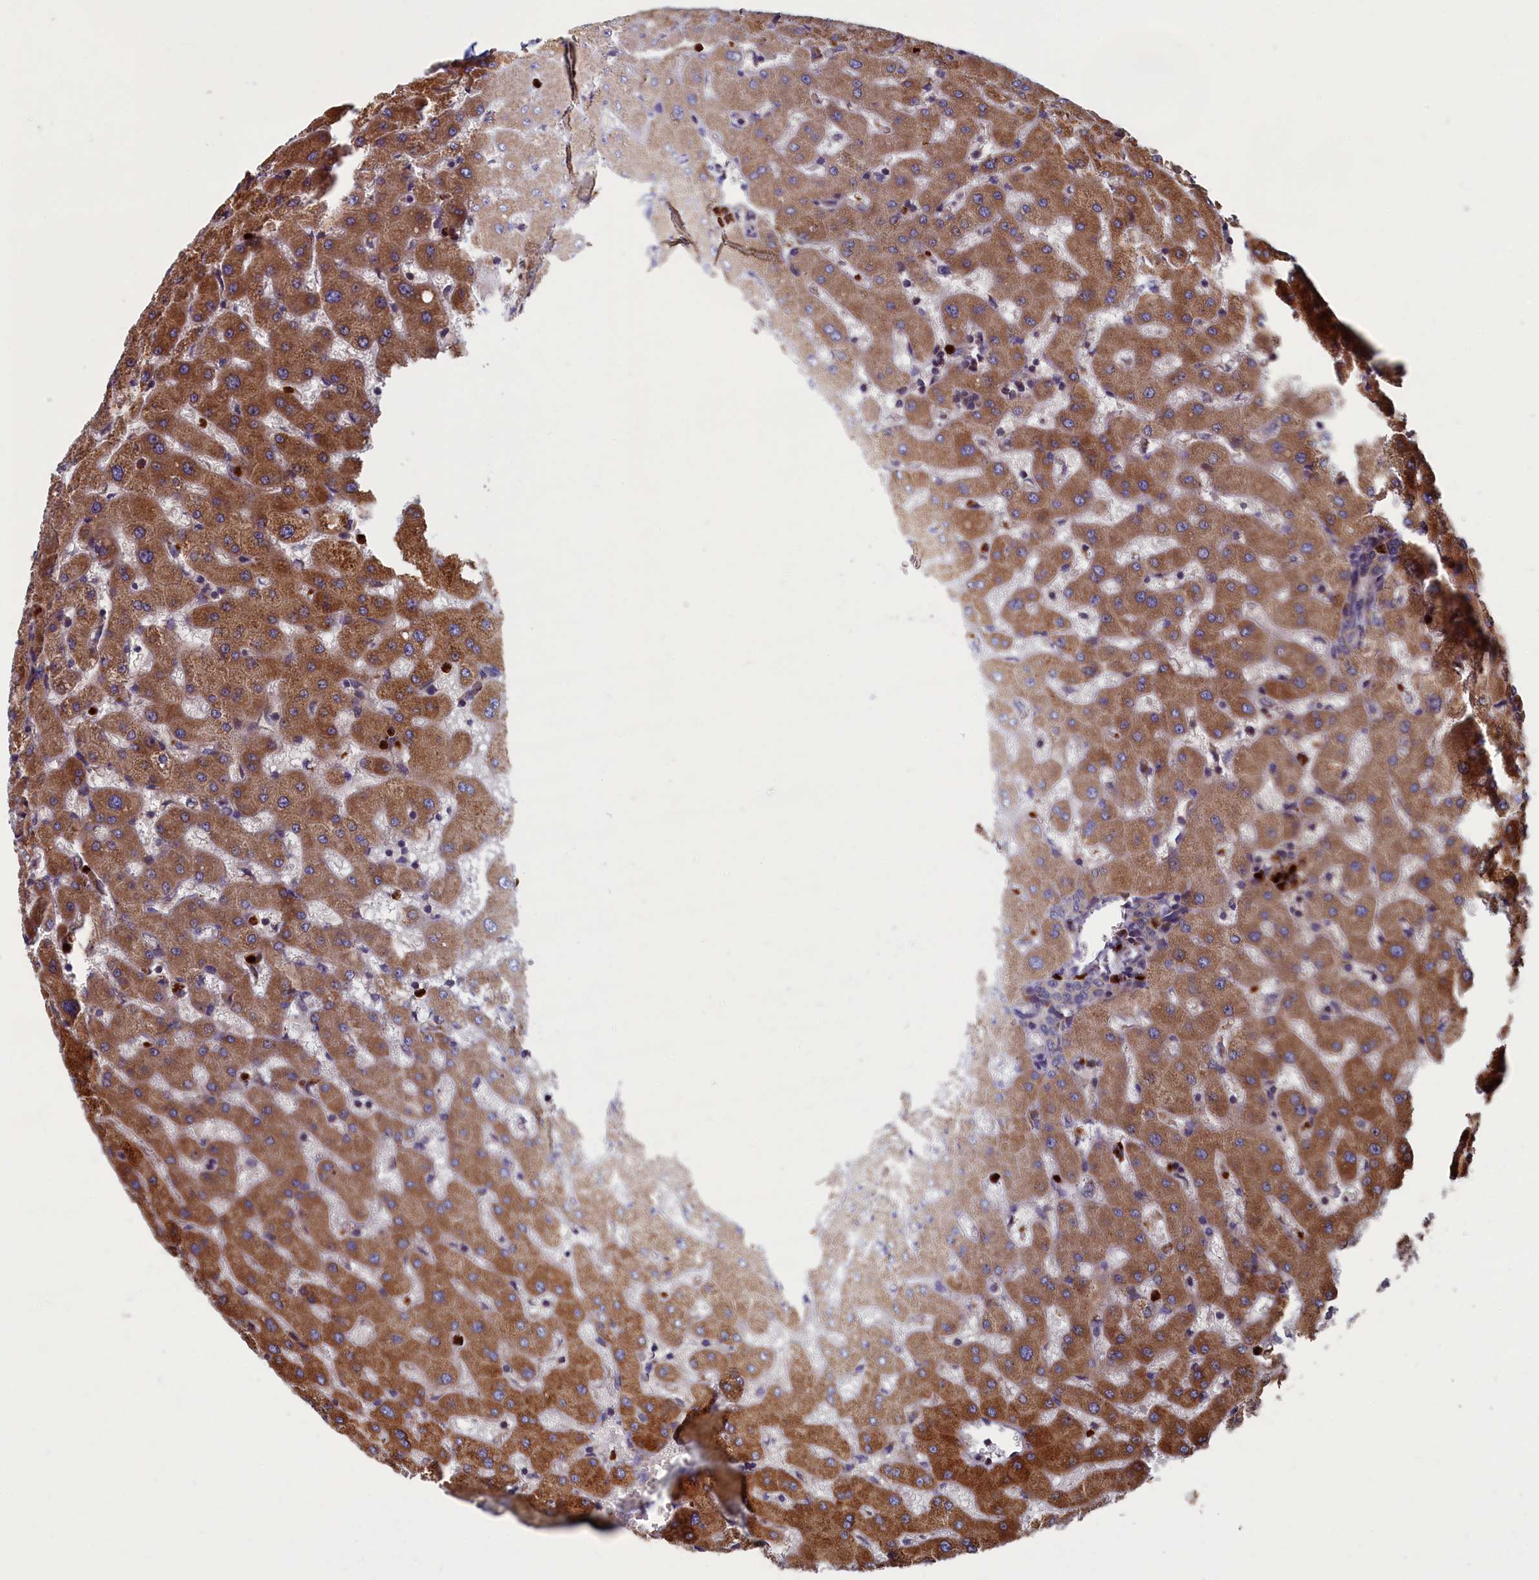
{"staining": {"intensity": "weak", "quantity": "<25%", "location": "cytoplasmic/membranous"}, "tissue": "liver", "cell_type": "Cholangiocytes", "image_type": "normal", "snomed": [{"axis": "morphology", "description": "Normal tissue, NOS"}, {"axis": "topography", "description": "Liver"}], "caption": "Liver stained for a protein using immunohistochemistry (IHC) demonstrates no staining cholangiocytes.", "gene": "TNK2", "patient": {"sex": "female", "age": 63}}